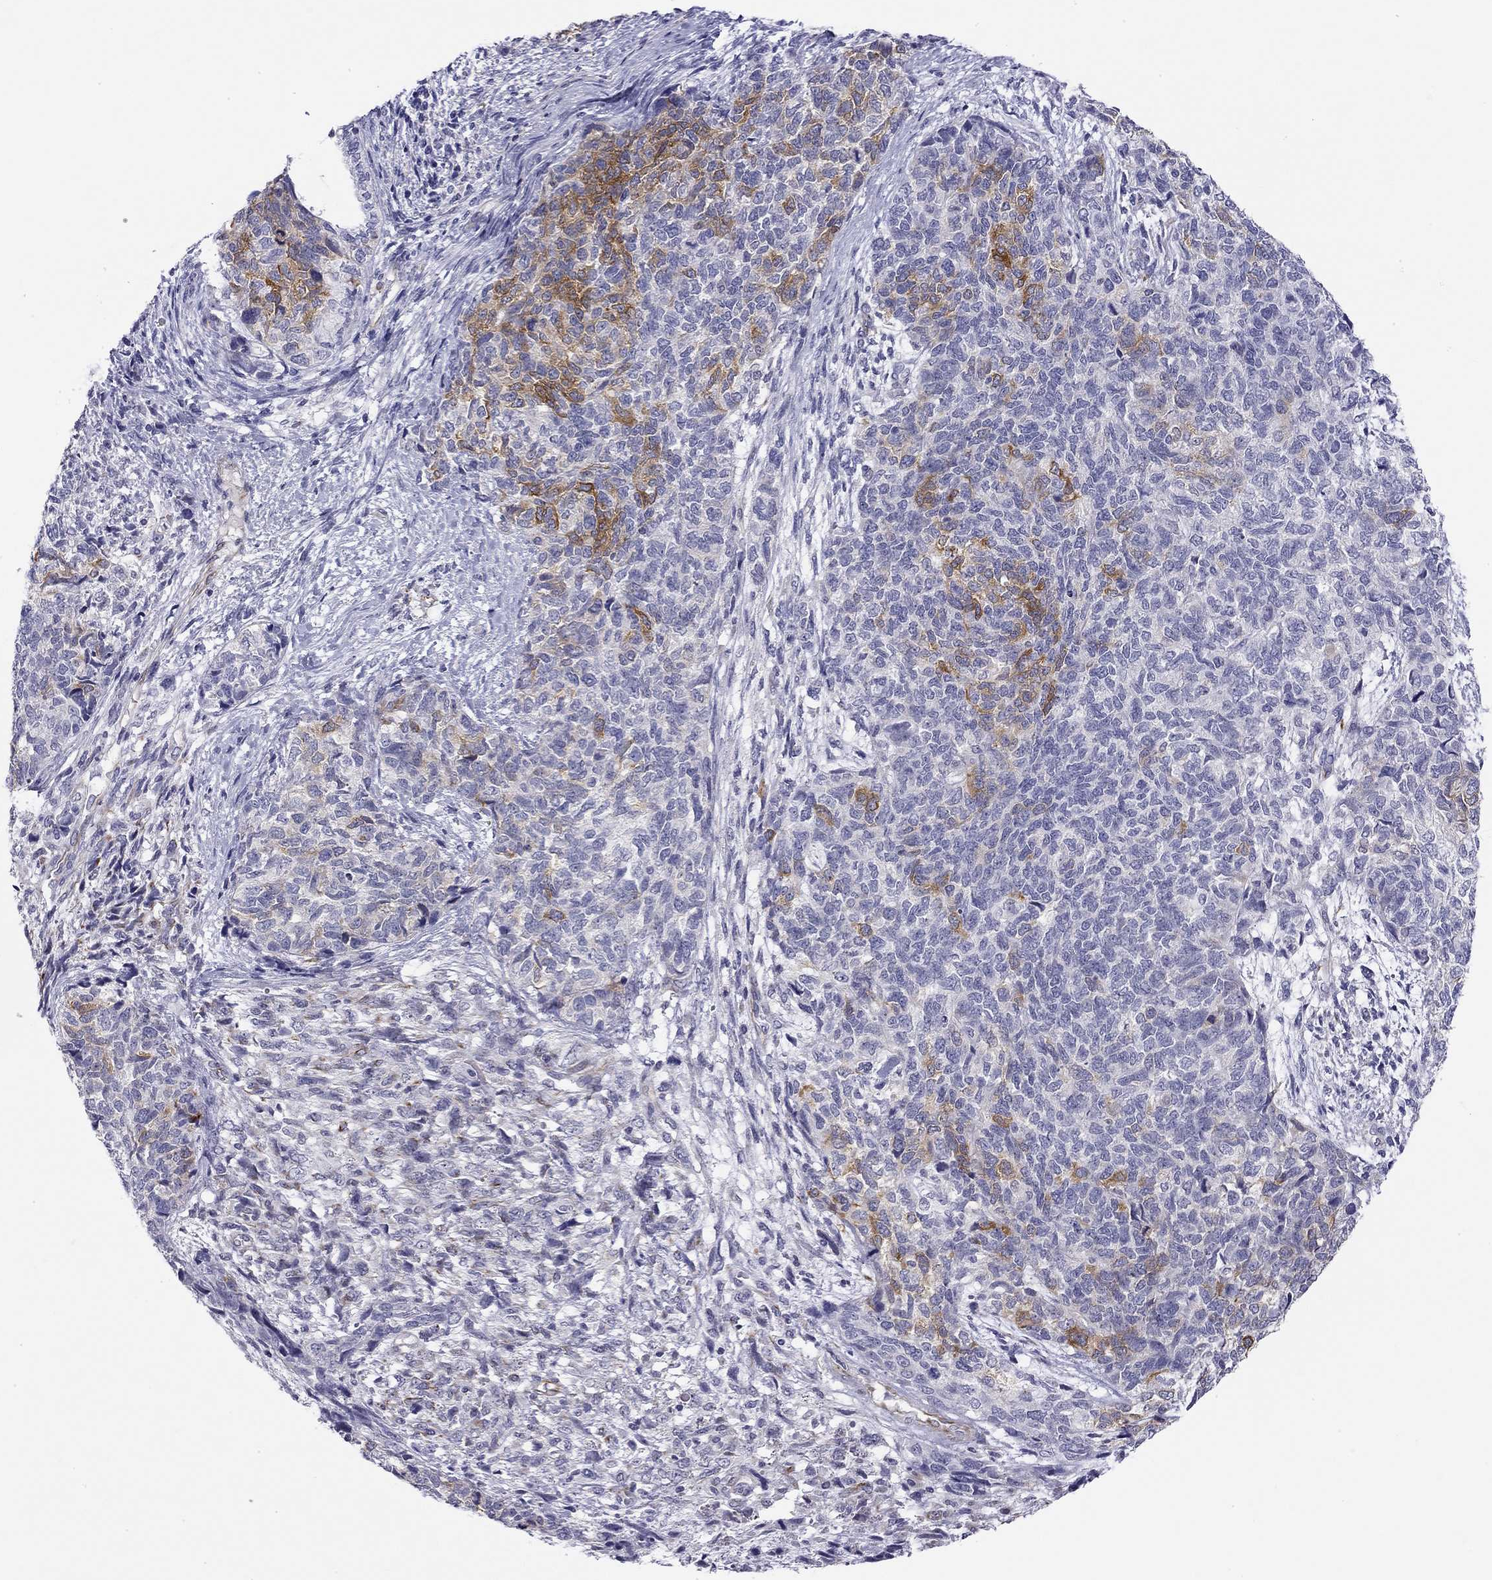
{"staining": {"intensity": "strong", "quantity": "<25%", "location": "cytoplasmic/membranous"}, "tissue": "cervical cancer", "cell_type": "Tumor cells", "image_type": "cancer", "snomed": [{"axis": "morphology", "description": "Squamous cell carcinoma, NOS"}, {"axis": "topography", "description": "Cervix"}], "caption": "DAB immunohistochemical staining of human cervical squamous cell carcinoma demonstrates strong cytoplasmic/membranous protein expression in about <25% of tumor cells. (Stains: DAB (3,3'-diaminobenzidine) in brown, nuclei in blue, Microscopy: brightfield microscopy at high magnification).", "gene": "RTL1", "patient": {"sex": "female", "age": 63}}